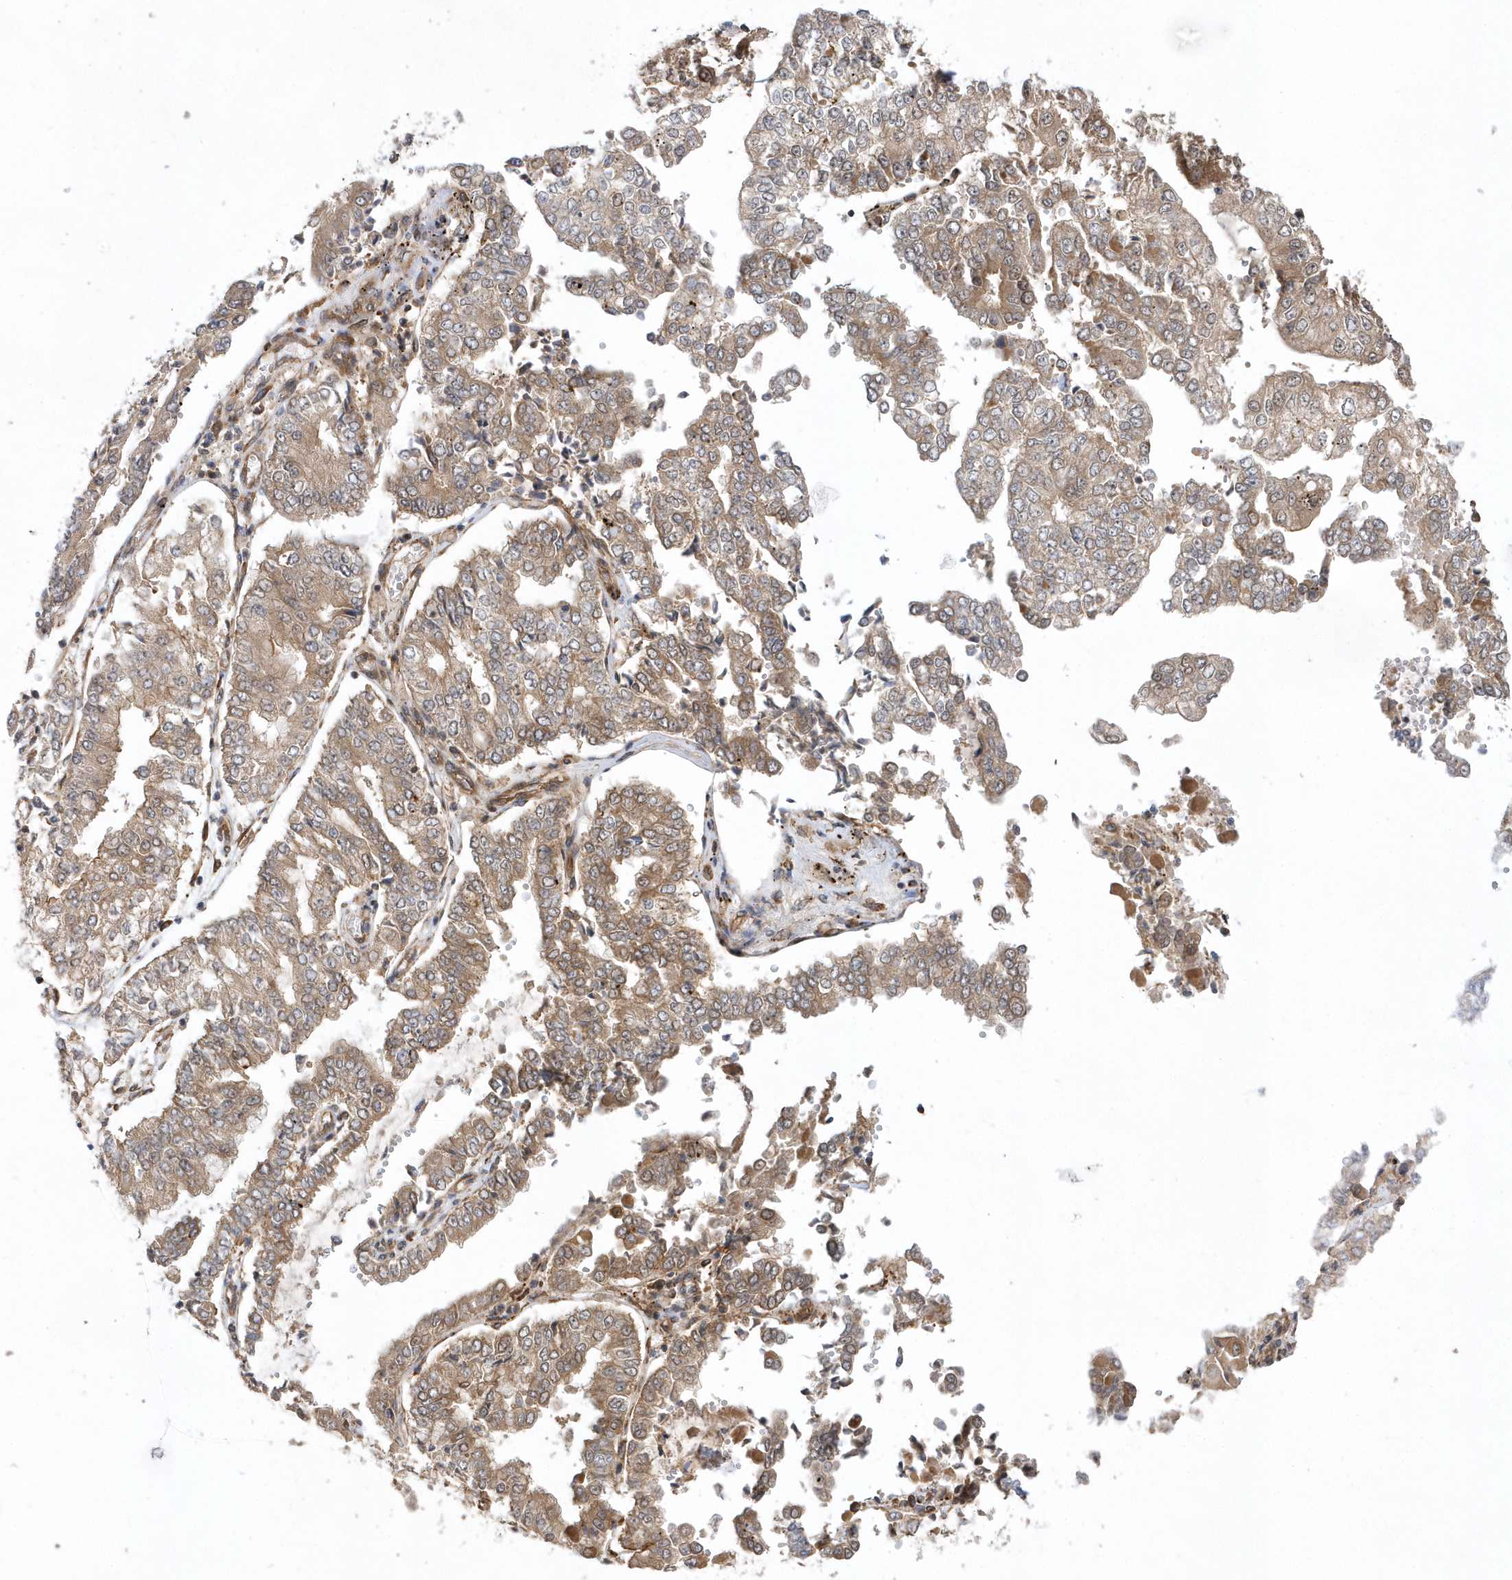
{"staining": {"intensity": "moderate", "quantity": ">75%", "location": "cytoplasmic/membranous"}, "tissue": "stomach cancer", "cell_type": "Tumor cells", "image_type": "cancer", "snomed": [{"axis": "morphology", "description": "Adenocarcinoma, NOS"}, {"axis": "topography", "description": "Stomach"}], "caption": "A medium amount of moderate cytoplasmic/membranous positivity is identified in approximately >75% of tumor cells in stomach cancer tissue.", "gene": "GFM2", "patient": {"sex": "male", "age": 76}}